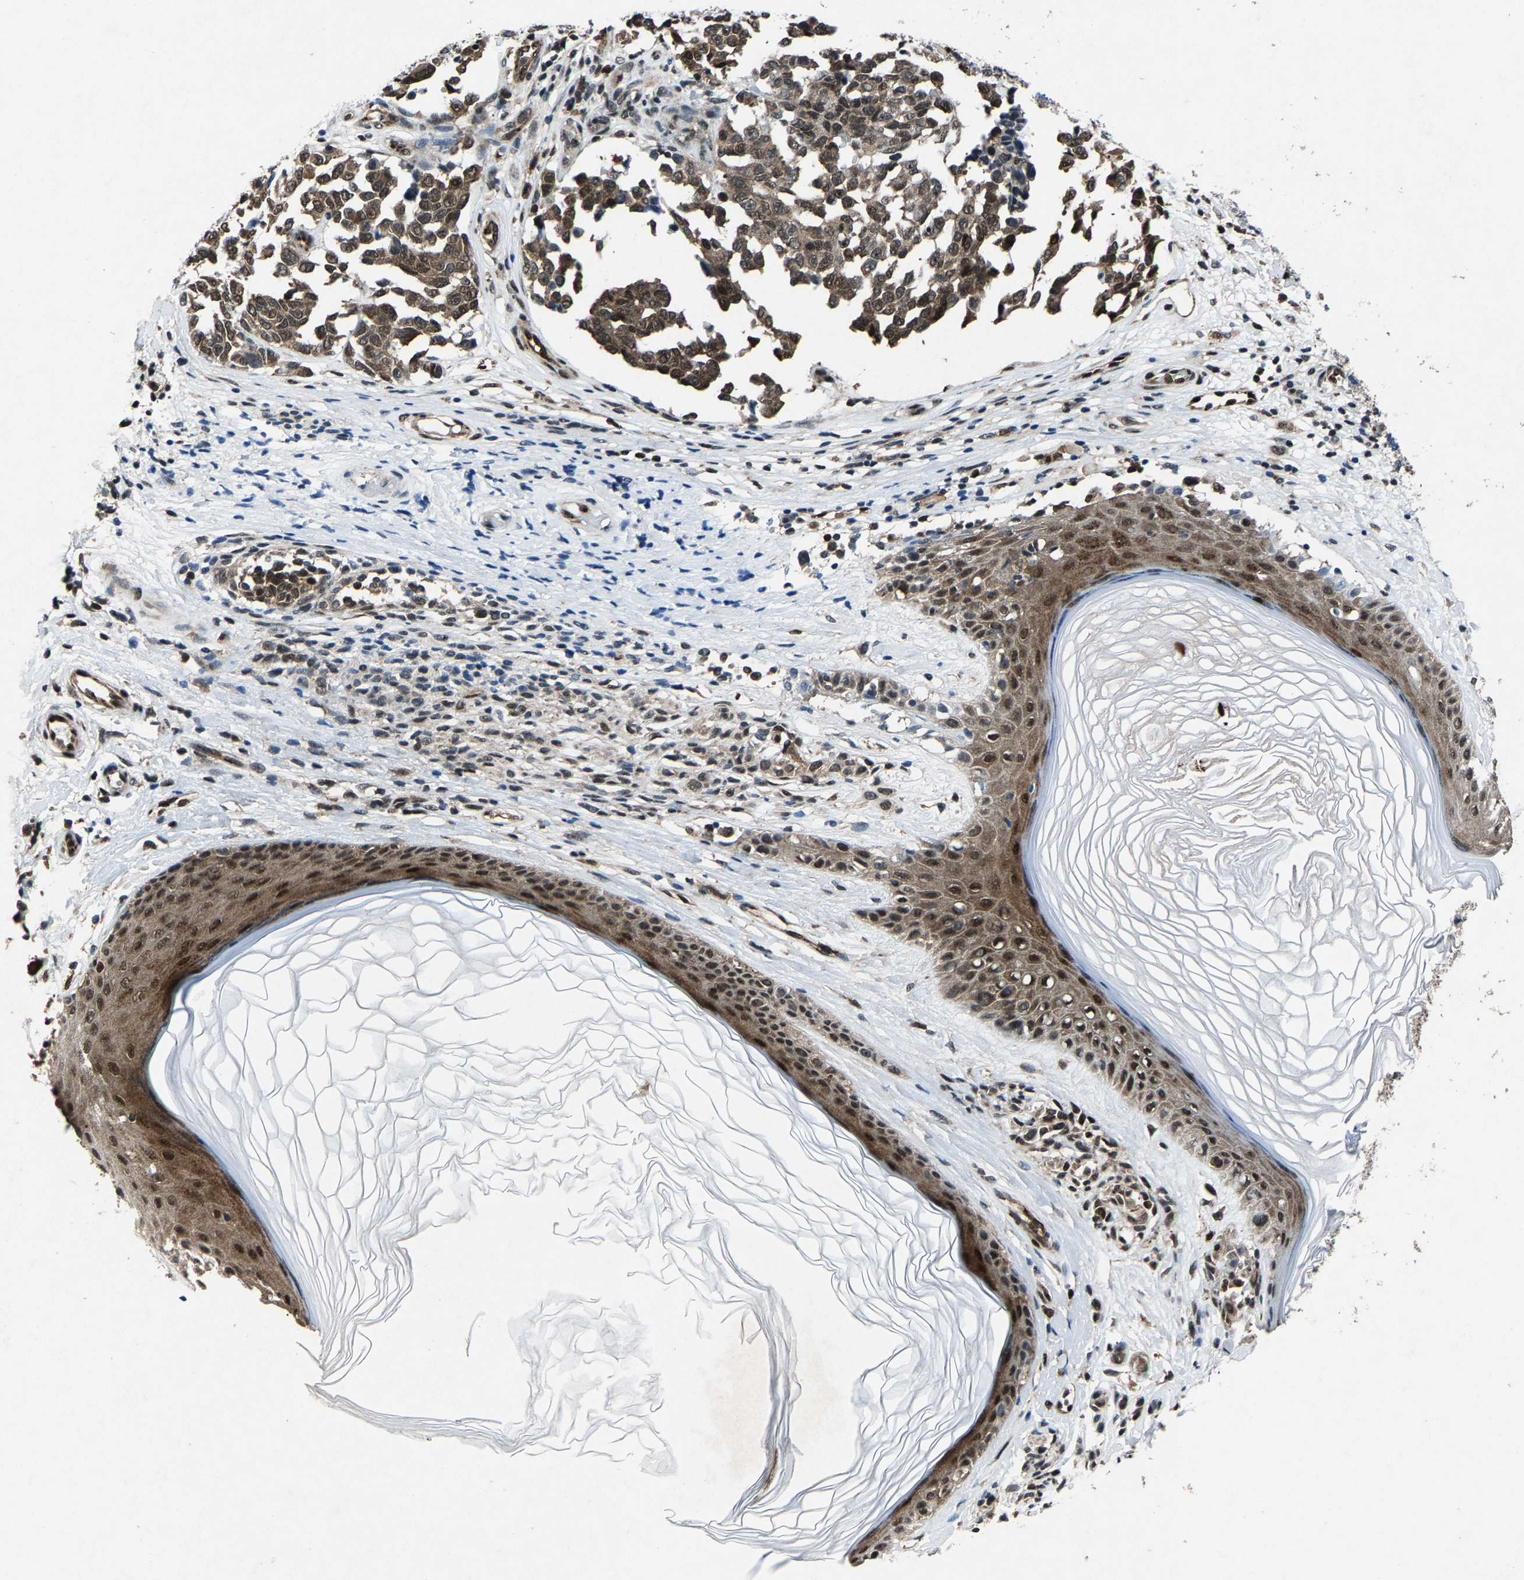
{"staining": {"intensity": "weak", "quantity": ">75%", "location": "cytoplasmic/membranous,nuclear"}, "tissue": "melanoma", "cell_type": "Tumor cells", "image_type": "cancer", "snomed": [{"axis": "morphology", "description": "Malignant melanoma, NOS"}, {"axis": "topography", "description": "Skin"}], "caption": "Malignant melanoma stained with IHC displays weak cytoplasmic/membranous and nuclear staining in approximately >75% of tumor cells. (DAB (3,3'-diaminobenzidine) IHC, brown staining for protein, blue staining for nuclei).", "gene": "ATXN3", "patient": {"sex": "female", "age": 64}}